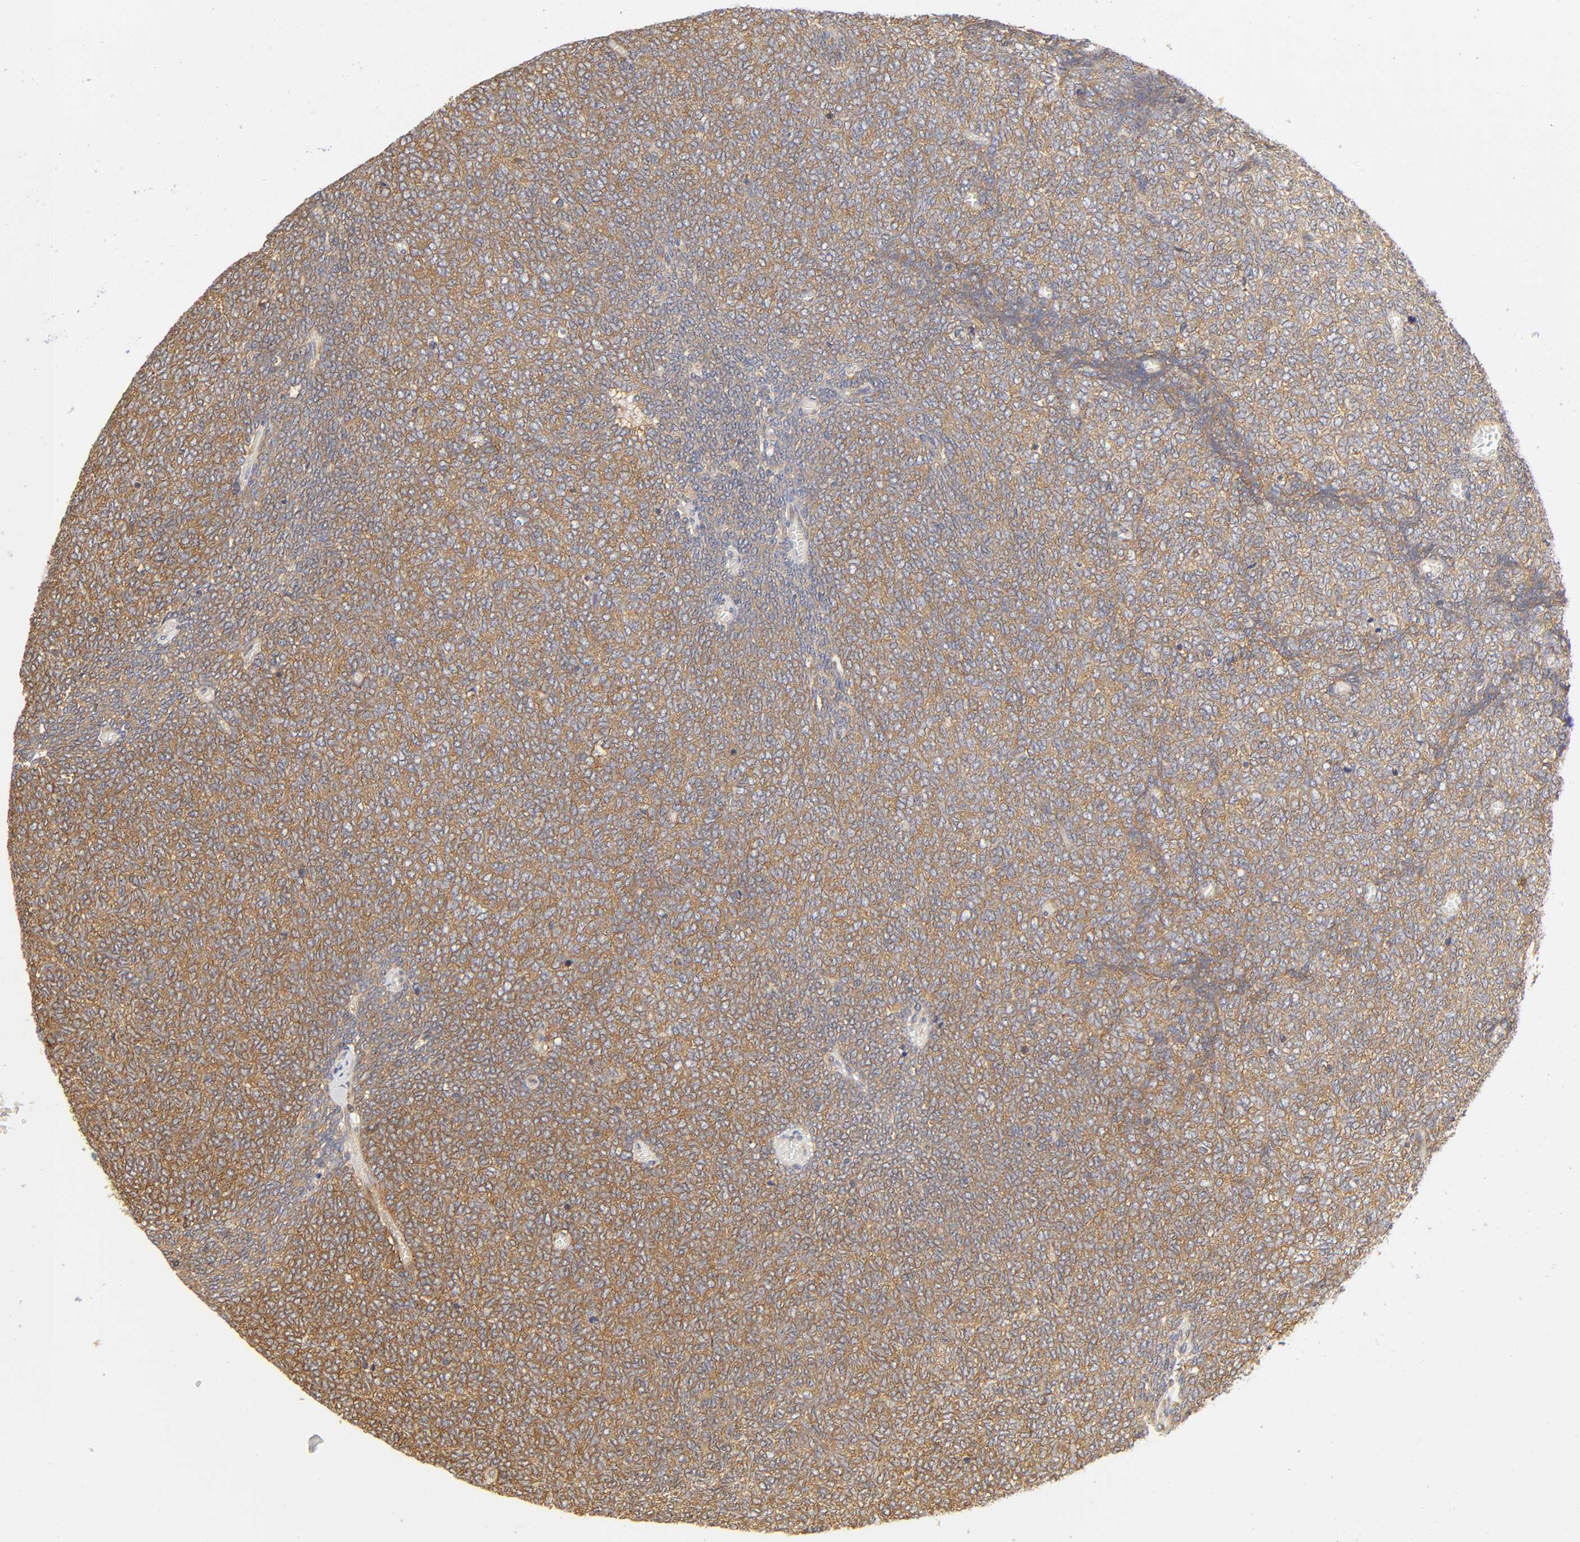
{"staining": {"intensity": "moderate", "quantity": ">75%", "location": "cytoplasmic/membranous"}, "tissue": "renal cancer", "cell_type": "Tumor cells", "image_type": "cancer", "snomed": [{"axis": "morphology", "description": "Neoplasm, malignant, NOS"}, {"axis": "topography", "description": "Kidney"}], "caption": "A brown stain labels moderate cytoplasmic/membranous expression of a protein in human malignant neoplasm (renal) tumor cells.", "gene": "RPL14", "patient": {"sex": "male", "age": 28}}